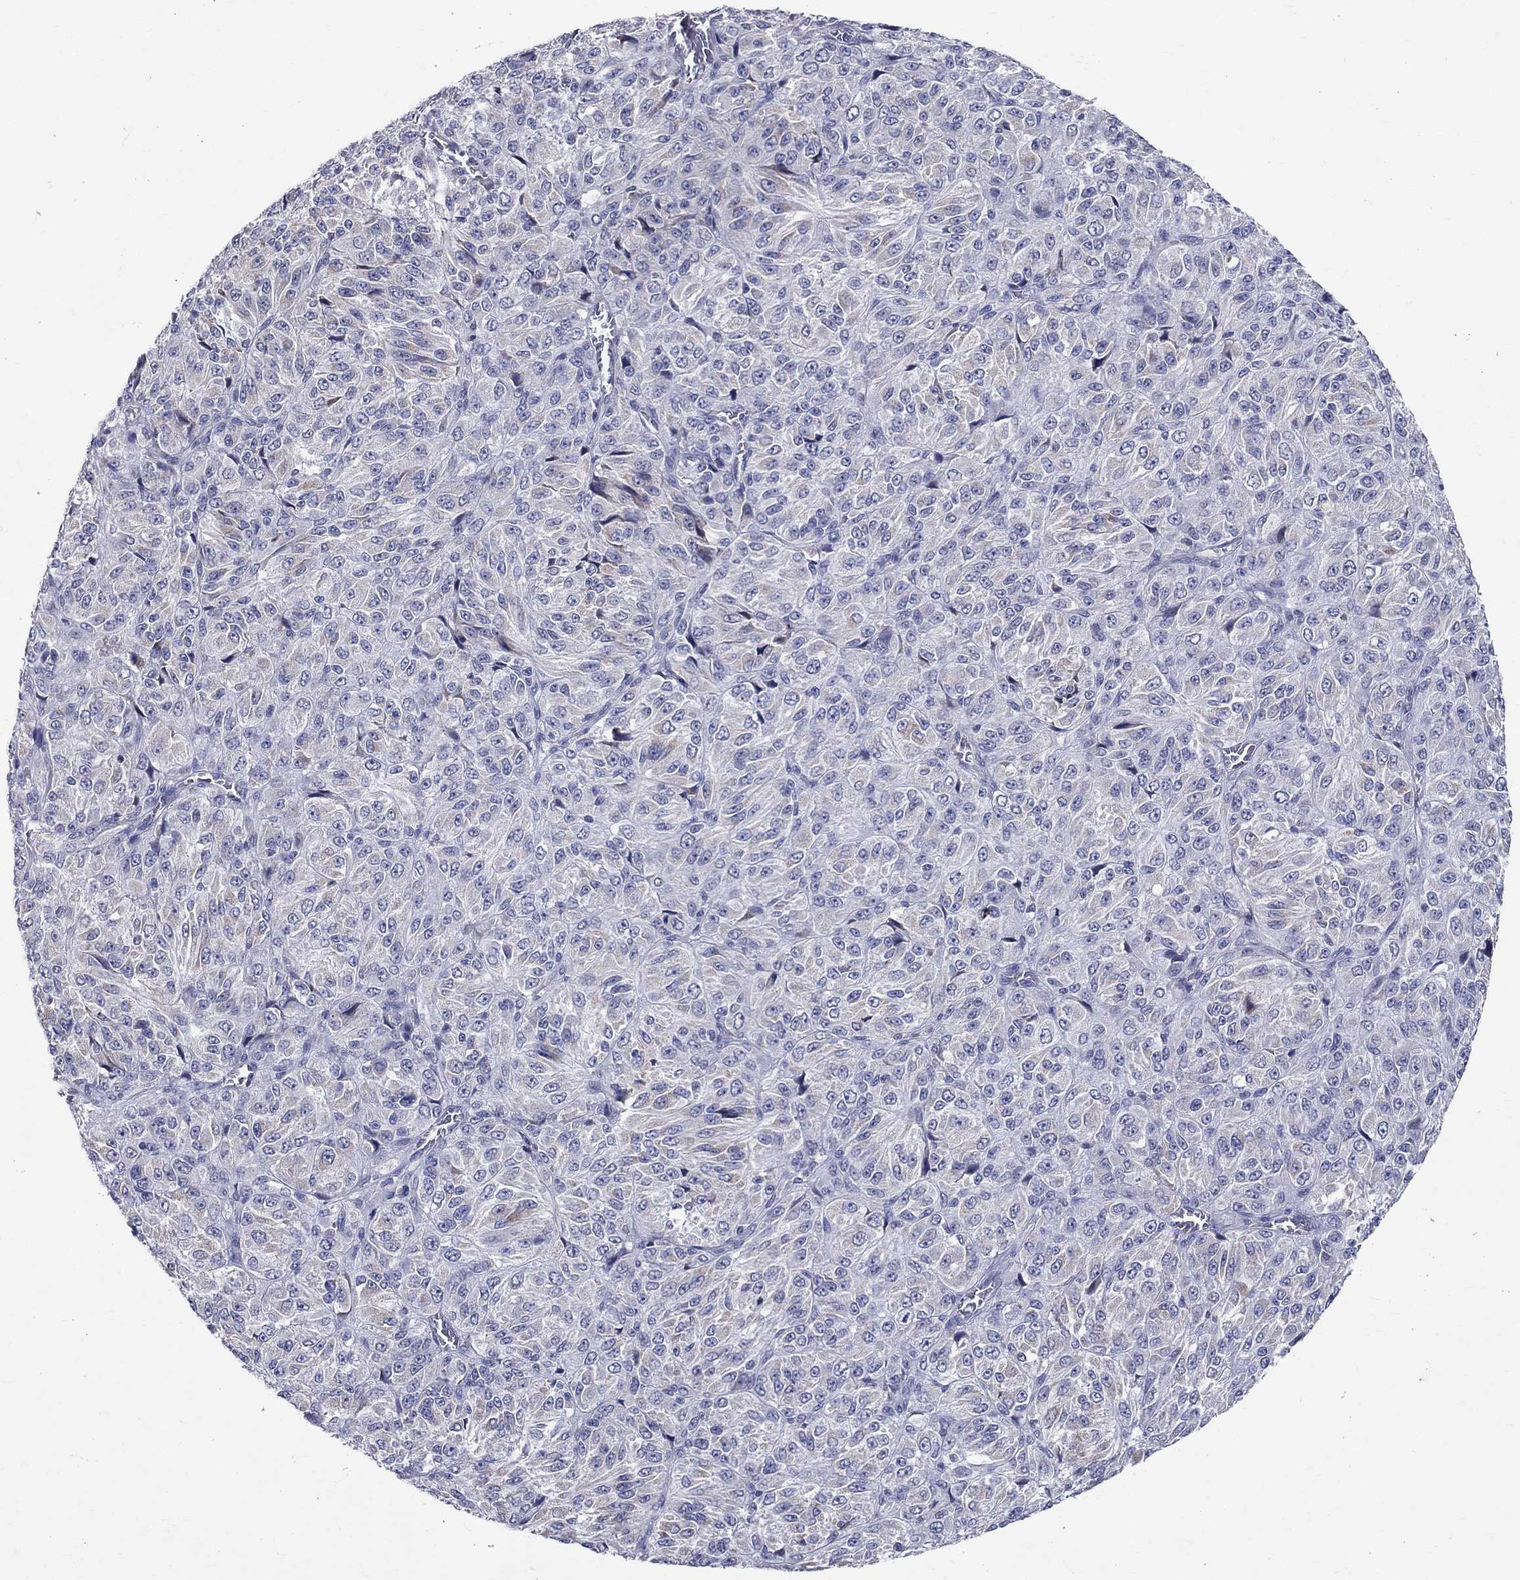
{"staining": {"intensity": "negative", "quantity": "none", "location": "none"}, "tissue": "melanoma", "cell_type": "Tumor cells", "image_type": "cancer", "snomed": [{"axis": "morphology", "description": "Malignant melanoma, Metastatic site"}, {"axis": "topography", "description": "Brain"}], "caption": "This is an IHC micrograph of human melanoma. There is no expression in tumor cells.", "gene": "SLC4A10", "patient": {"sex": "female", "age": 56}}